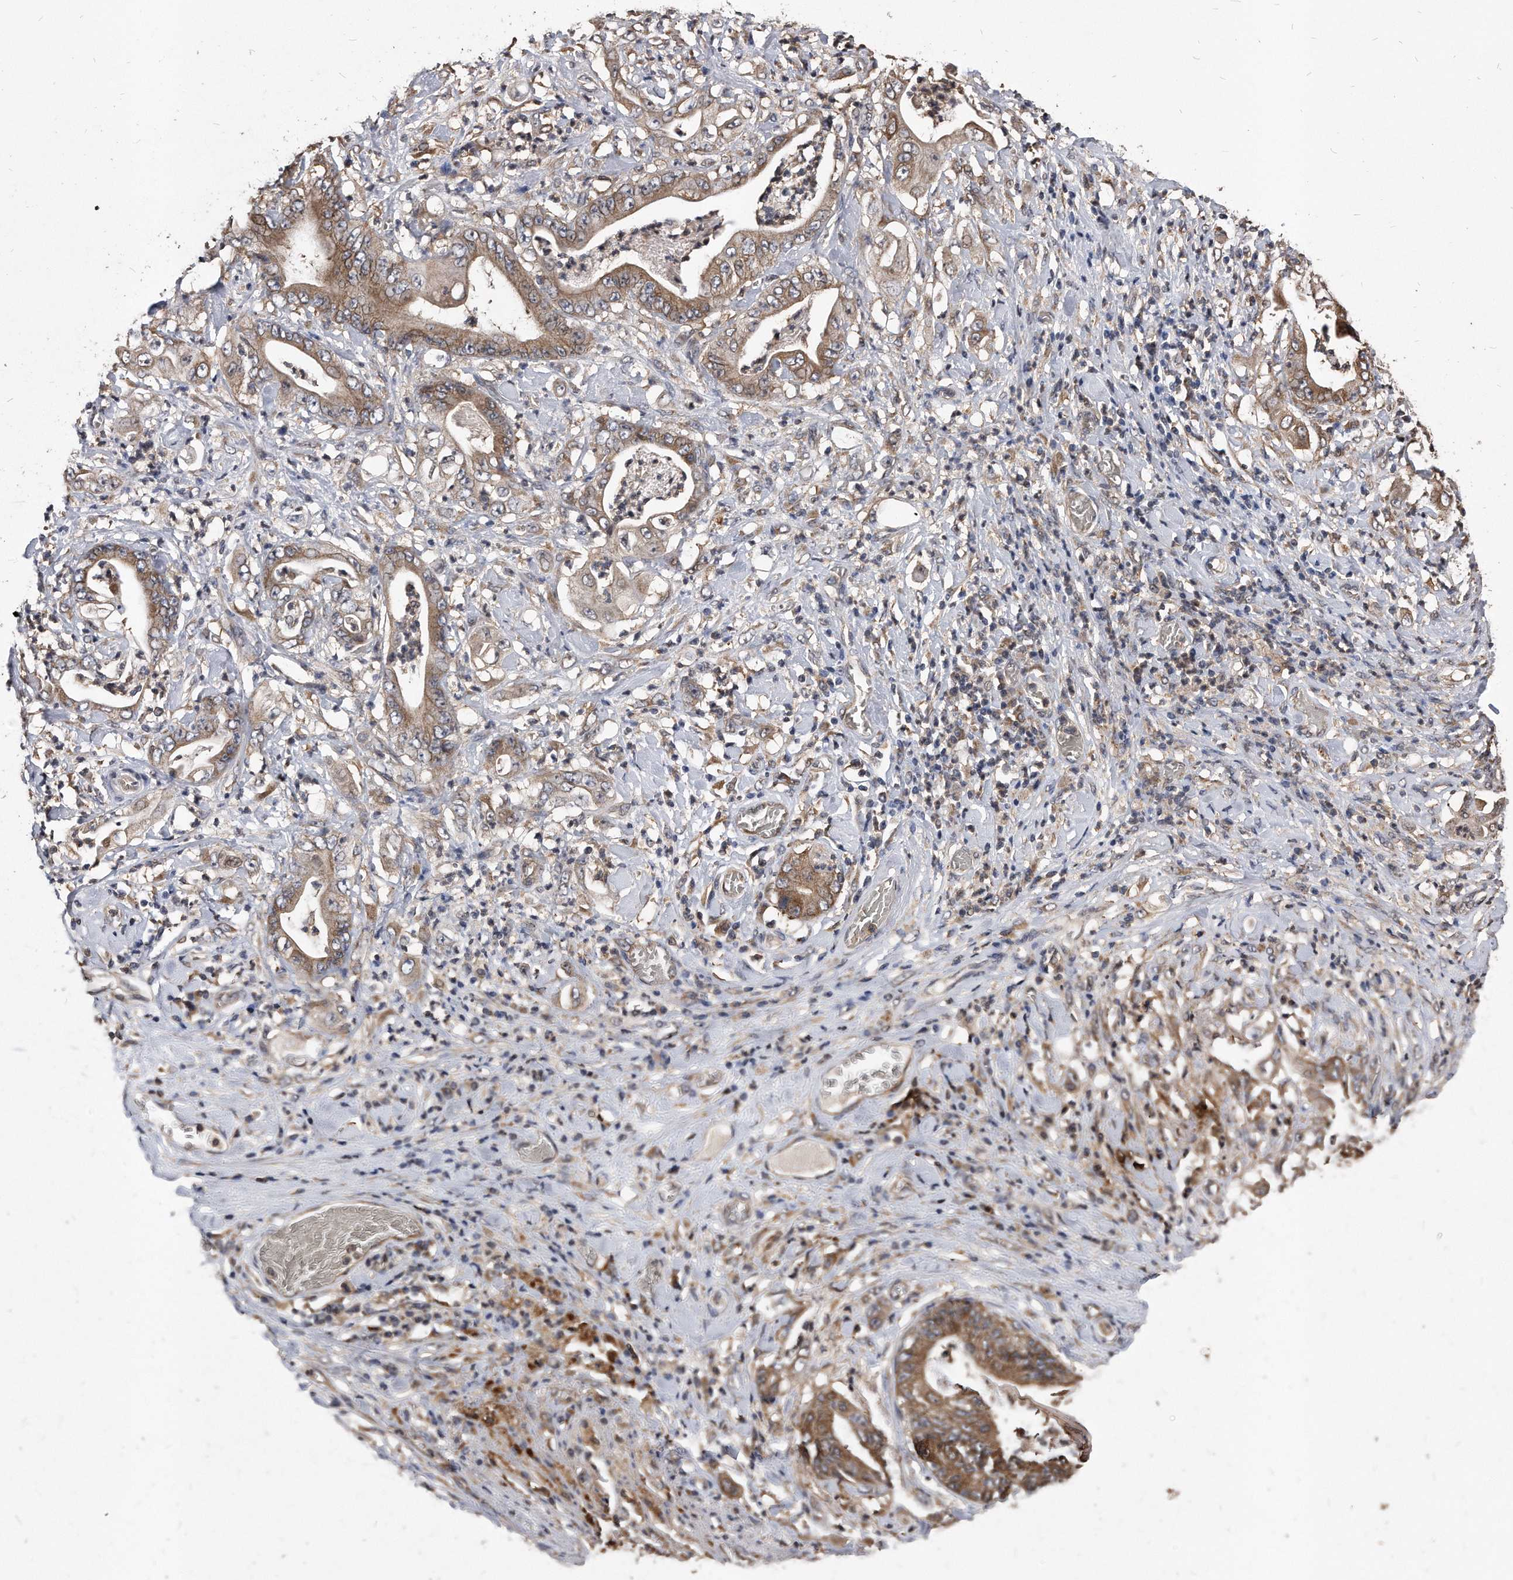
{"staining": {"intensity": "strong", "quantity": ">75%", "location": "cytoplasmic/membranous"}, "tissue": "stomach cancer", "cell_type": "Tumor cells", "image_type": "cancer", "snomed": [{"axis": "morphology", "description": "Adenocarcinoma, NOS"}, {"axis": "topography", "description": "Stomach"}], "caption": "Immunohistochemistry (IHC) (DAB) staining of human stomach adenocarcinoma displays strong cytoplasmic/membranous protein staining in about >75% of tumor cells.", "gene": "IL20RA", "patient": {"sex": "female", "age": 73}}